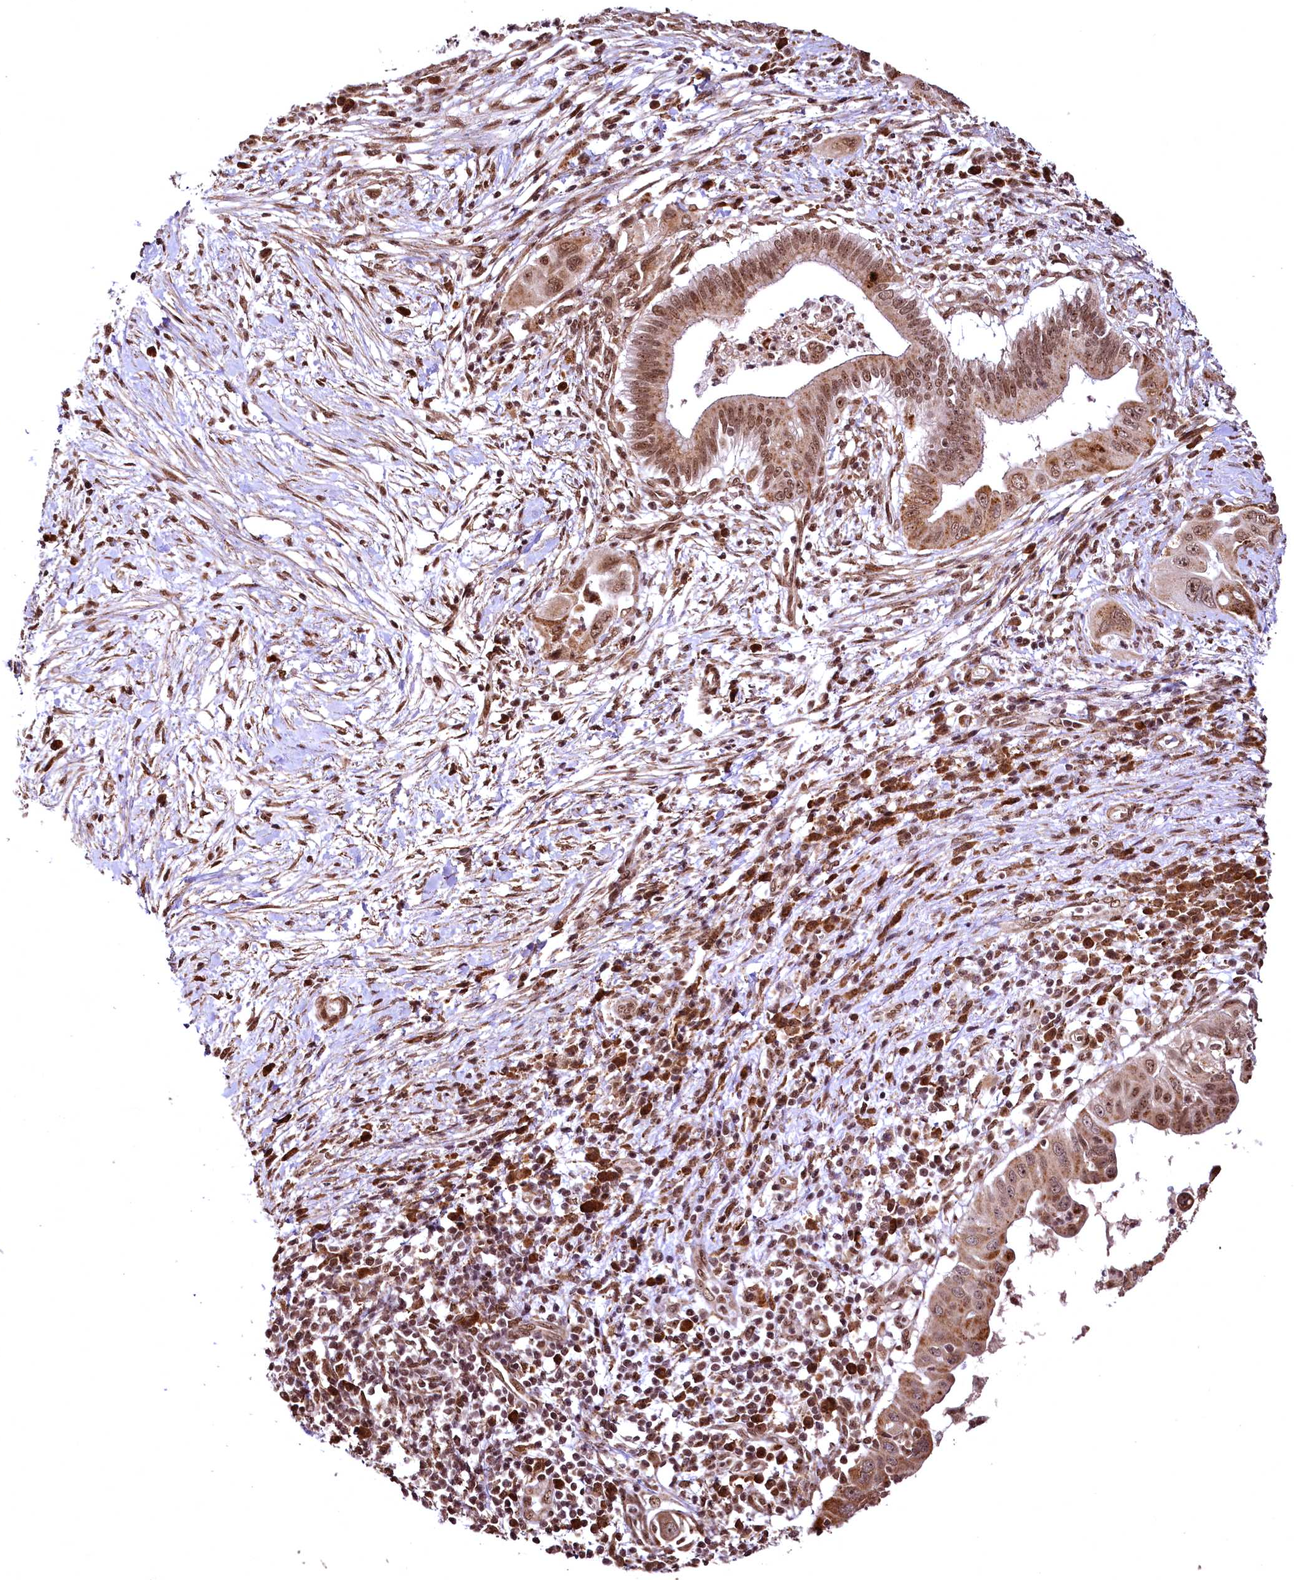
{"staining": {"intensity": "moderate", "quantity": ">75%", "location": "nuclear"}, "tissue": "pancreatic cancer", "cell_type": "Tumor cells", "image_type": "cancer", "snomed": [{"axis": "morphology", "description": "Adenocarcinoma, NOS"}, {"axis": "topography", "description": "Pancreas"}], "caption": "Immunohistochemistry photomicrograph of human adenocarcinoma (pancreatic) stained for a protein (brown), which shows medium levels of moderate nuclear positivity in about >75% of tumor cells.", "gene": "PDS5B", "patient": {"sex": "male", "age": 68}}